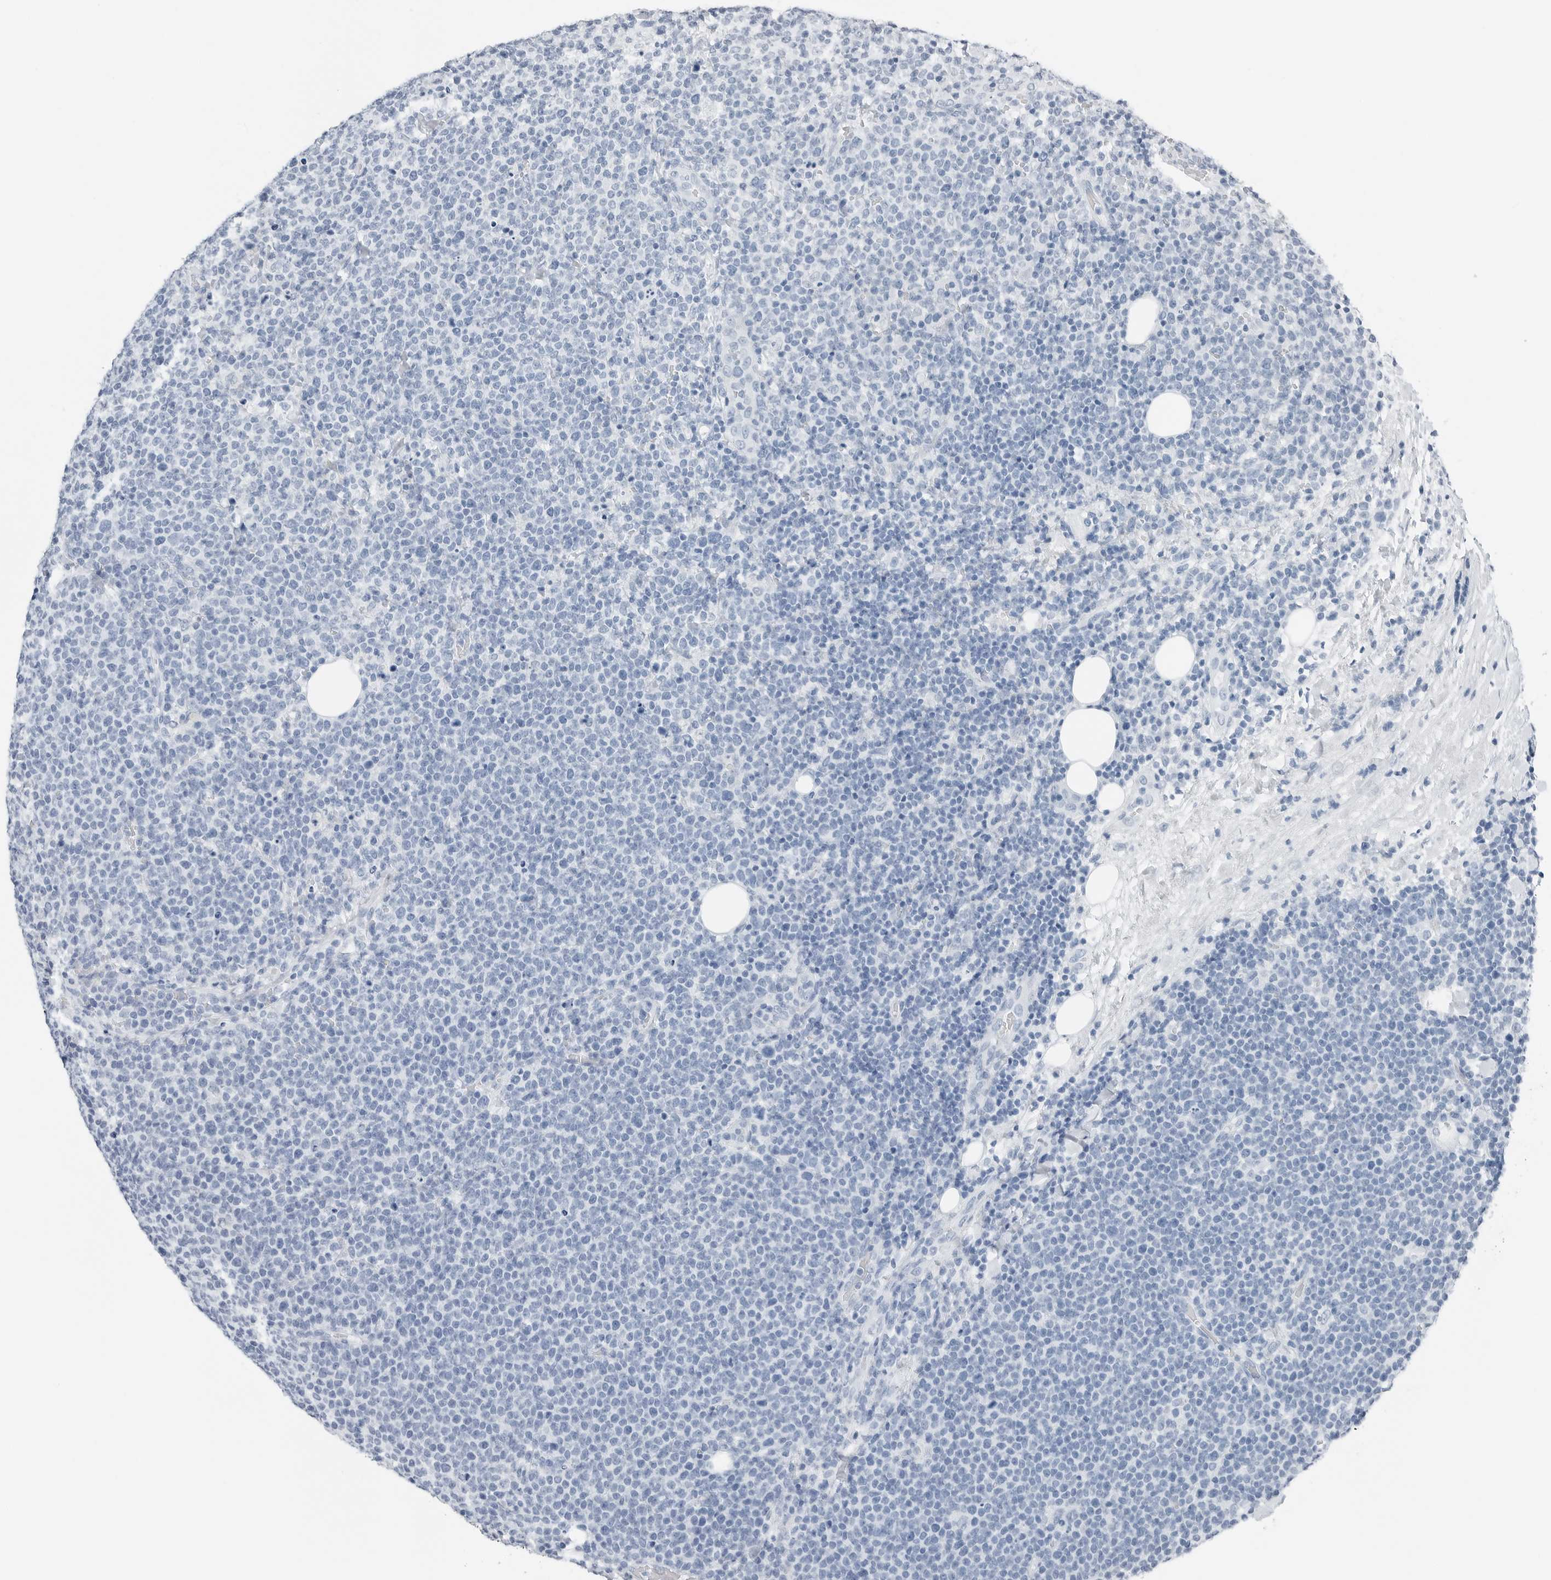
{"staining": {"intensity": "negative", "quantity": "none", "location": "none"}, "tissue": "lymphoma", "cell_type": "Tumor cells", "image_type": "cancer", "snomed": [{"axis": "morphology", "description": "Malignant lymphoma, non-Hodgkin's type, High grade"}, {"axis": "topography", "description": "Lymph node"}], "caption": "This is a photomicrograph of immunohistochemistry staining of high-grade malignant lymphoma, non-Hodgkin's type, which shows no staining in tumor cells. (IHC, brightfield microscopy, high magnification).", "gene": "SLPI", "patient": {"sex": "male", "age": 61}}